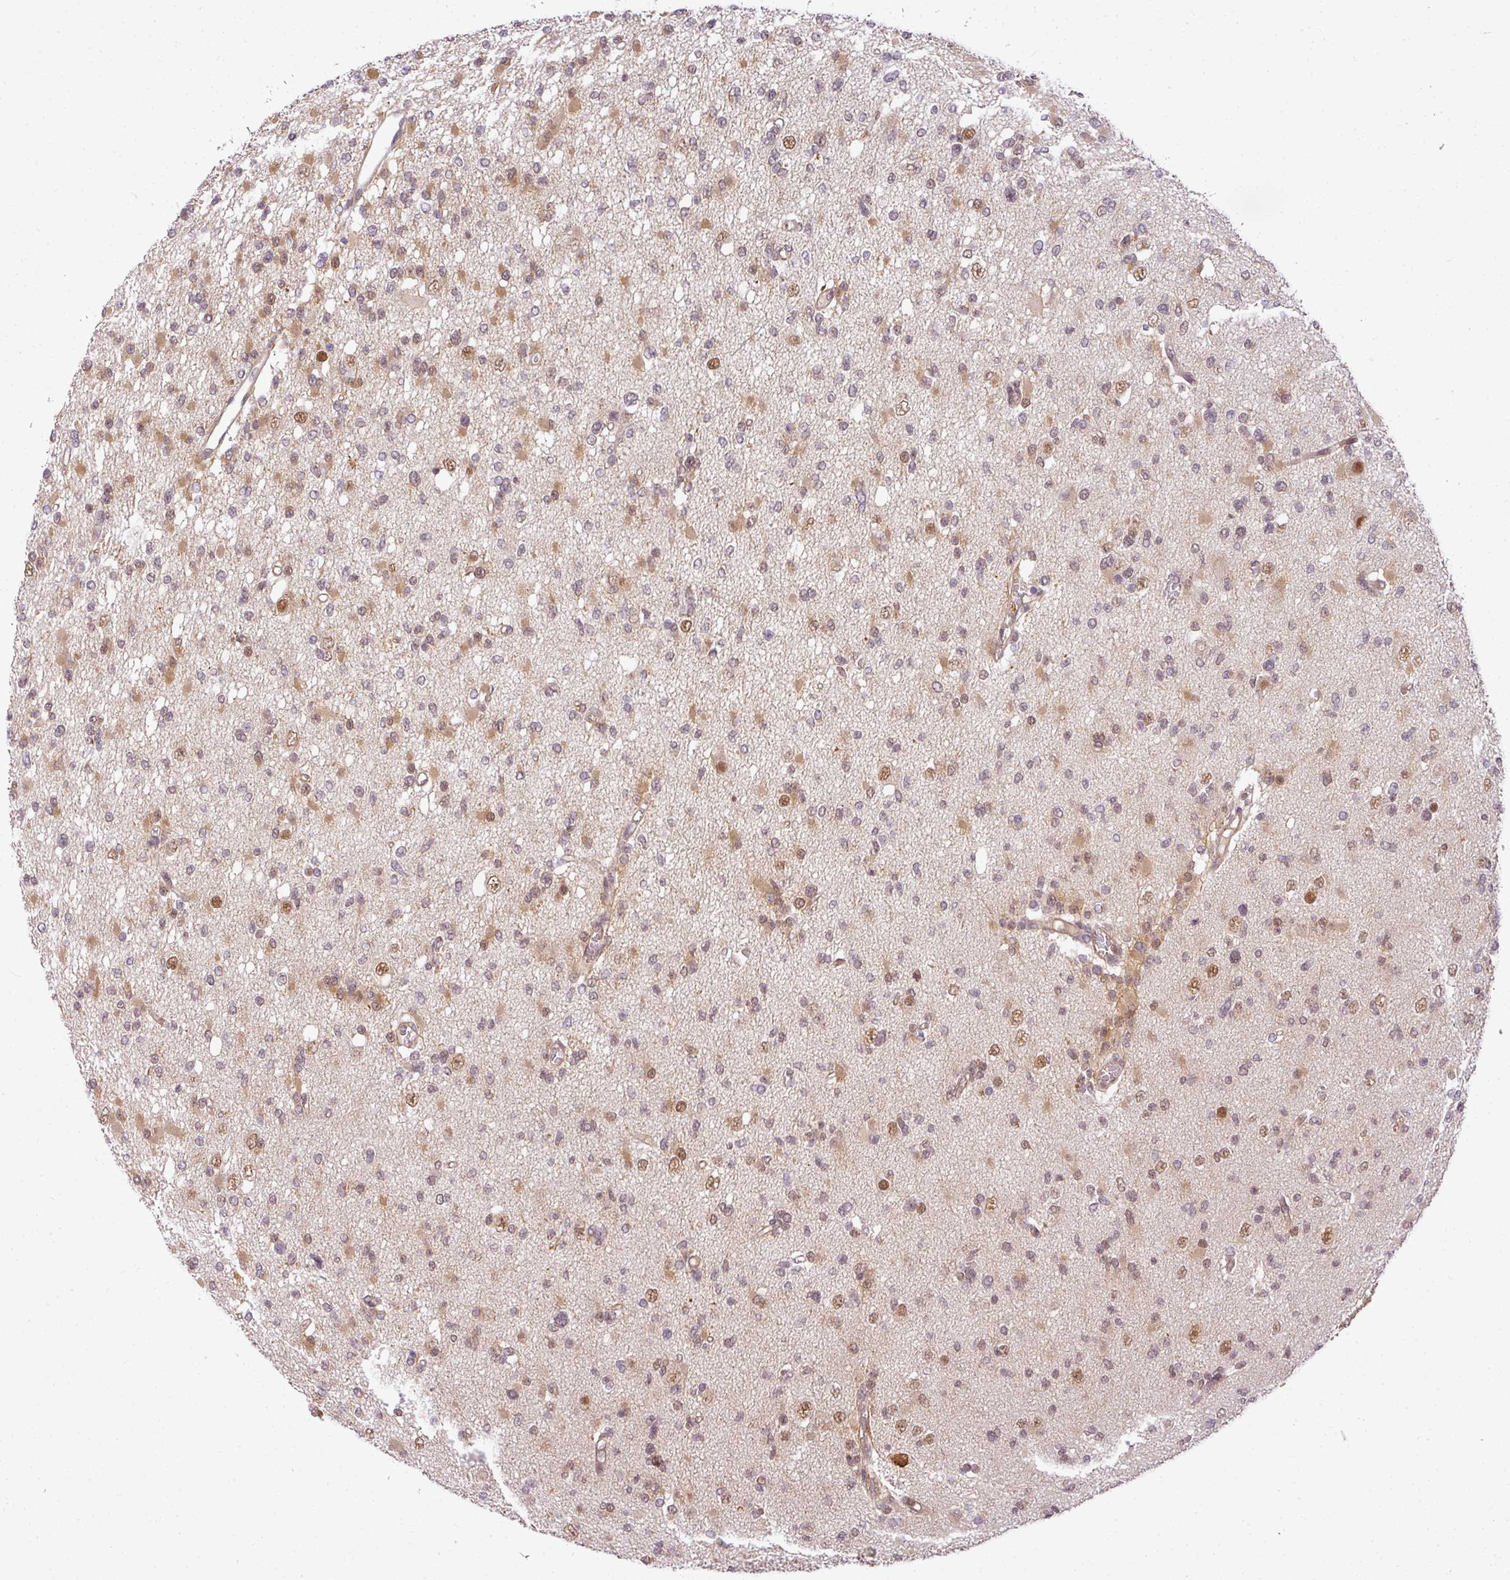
{"staining": {"intensity": "moderate", "quantity": "25%-75%", "location": "cytoplasmic/membranous"}, "tissue": "glioma", "cell_type": "Tumor cells", "image_type": "cancer", "snomed": [{"axis": "morphology", "description": "Glioma, malignant, Low grade"}, {"axis": "topography", "description": "Brain"}], "caption": "A photomicrograph of glioma stained for a protein demonstrates moderate cytoplasmic/membranous brown staining in tumor cells.", "gene": "C1orf226", "patient": {"sex": "female", "age": 22}}